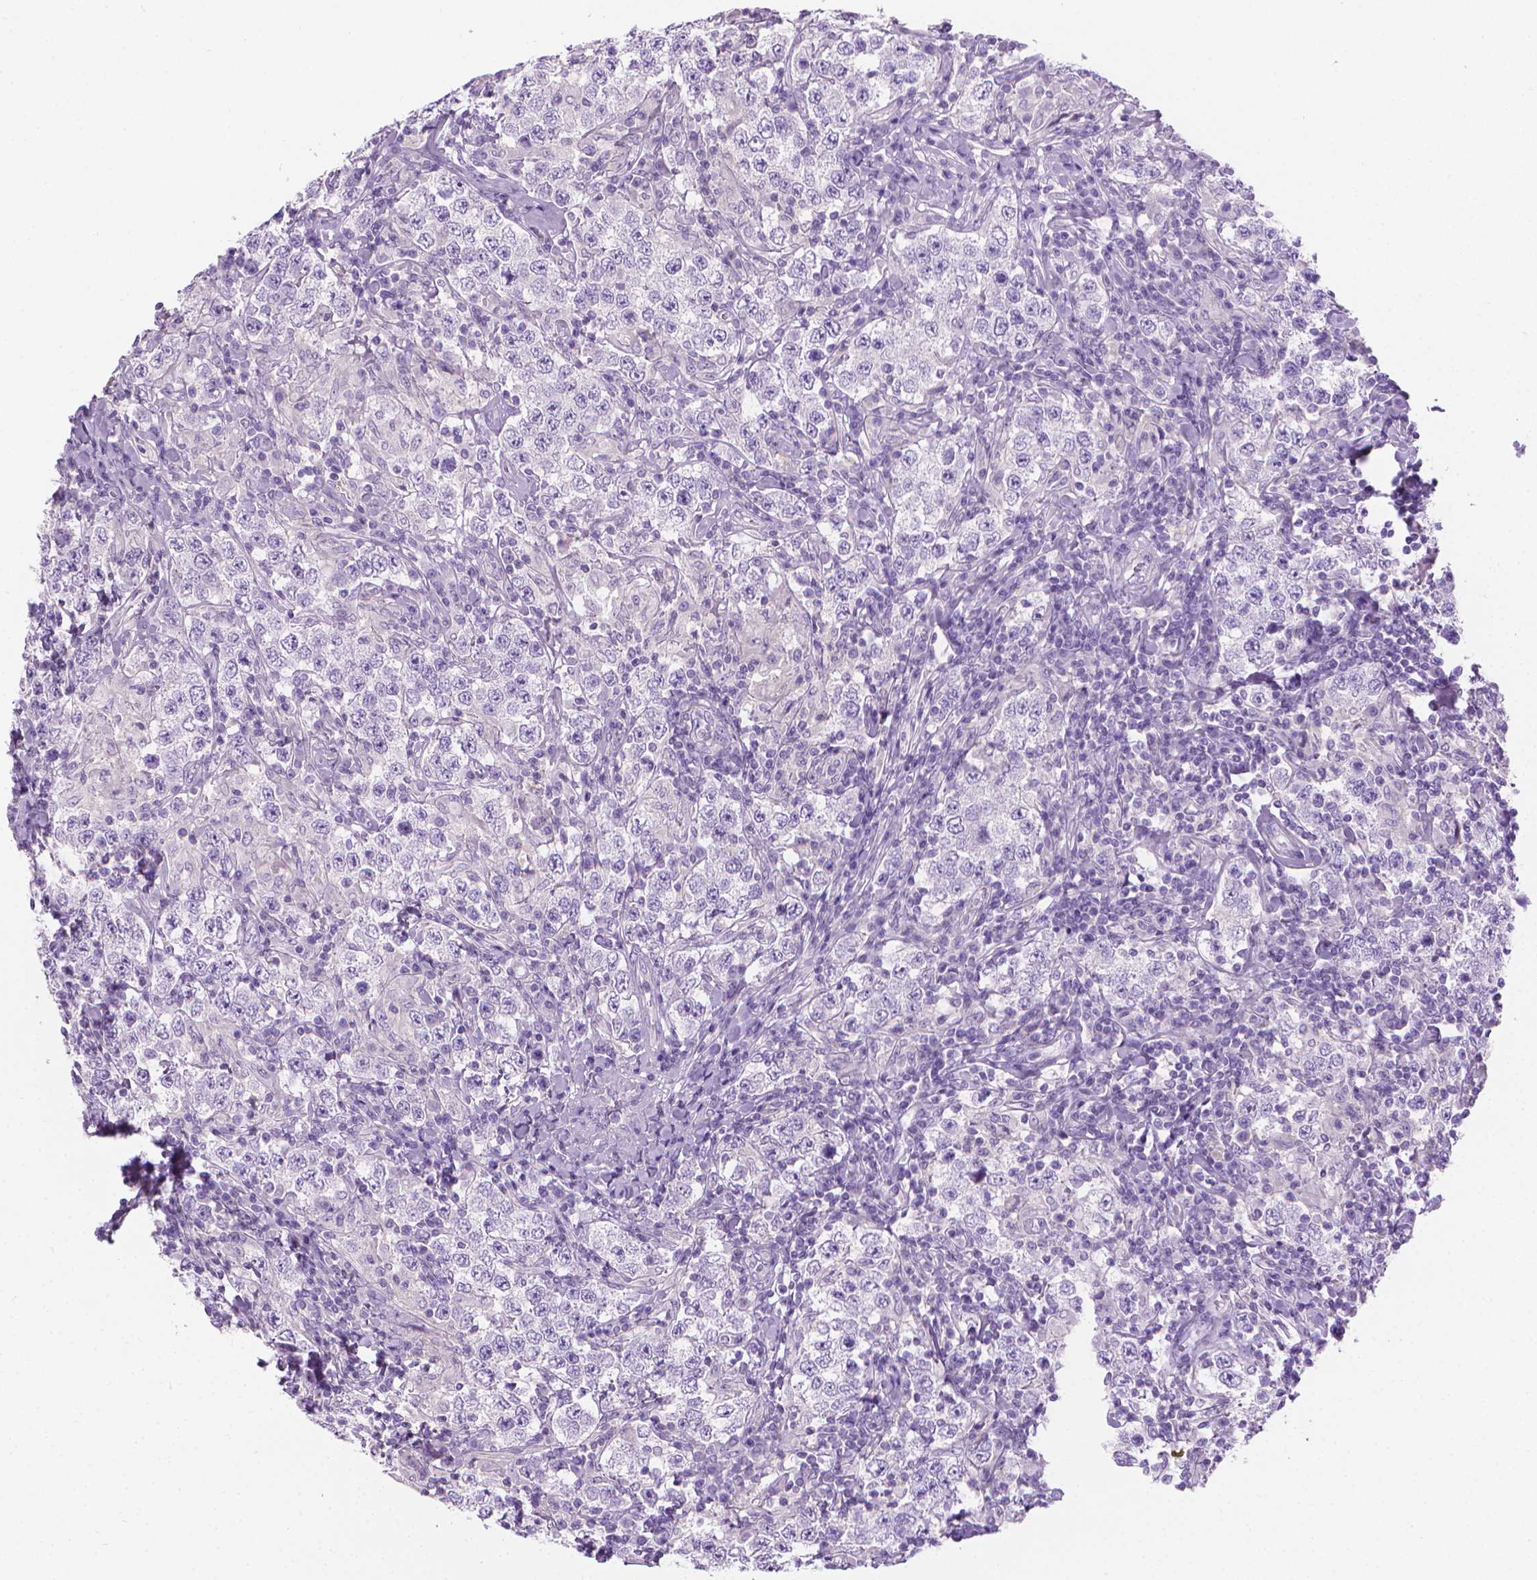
{"staining": {"intensity": "negative", "quantity": "none", "location": "none"}, "tissue": "testis cancer", "cell_type": "Tumor cells", "image_type": "cancer", "snomed": [{"axis": "morphology", "description": "Seminoma, NOS"}, {"axis": "morphology", "description": "Carcinoma, Embryonal, NOS"}, {"axis": "topography", "description": "Testis"}], "caption": "Embryonal carcinoma (testis) was stained to show a protein in brown. There is no significant expression in tumor cells. (DAB IHC with hematoxylin counter stain).", "gene": "FASN", "patient": {"sex": "male", "age": 41}}